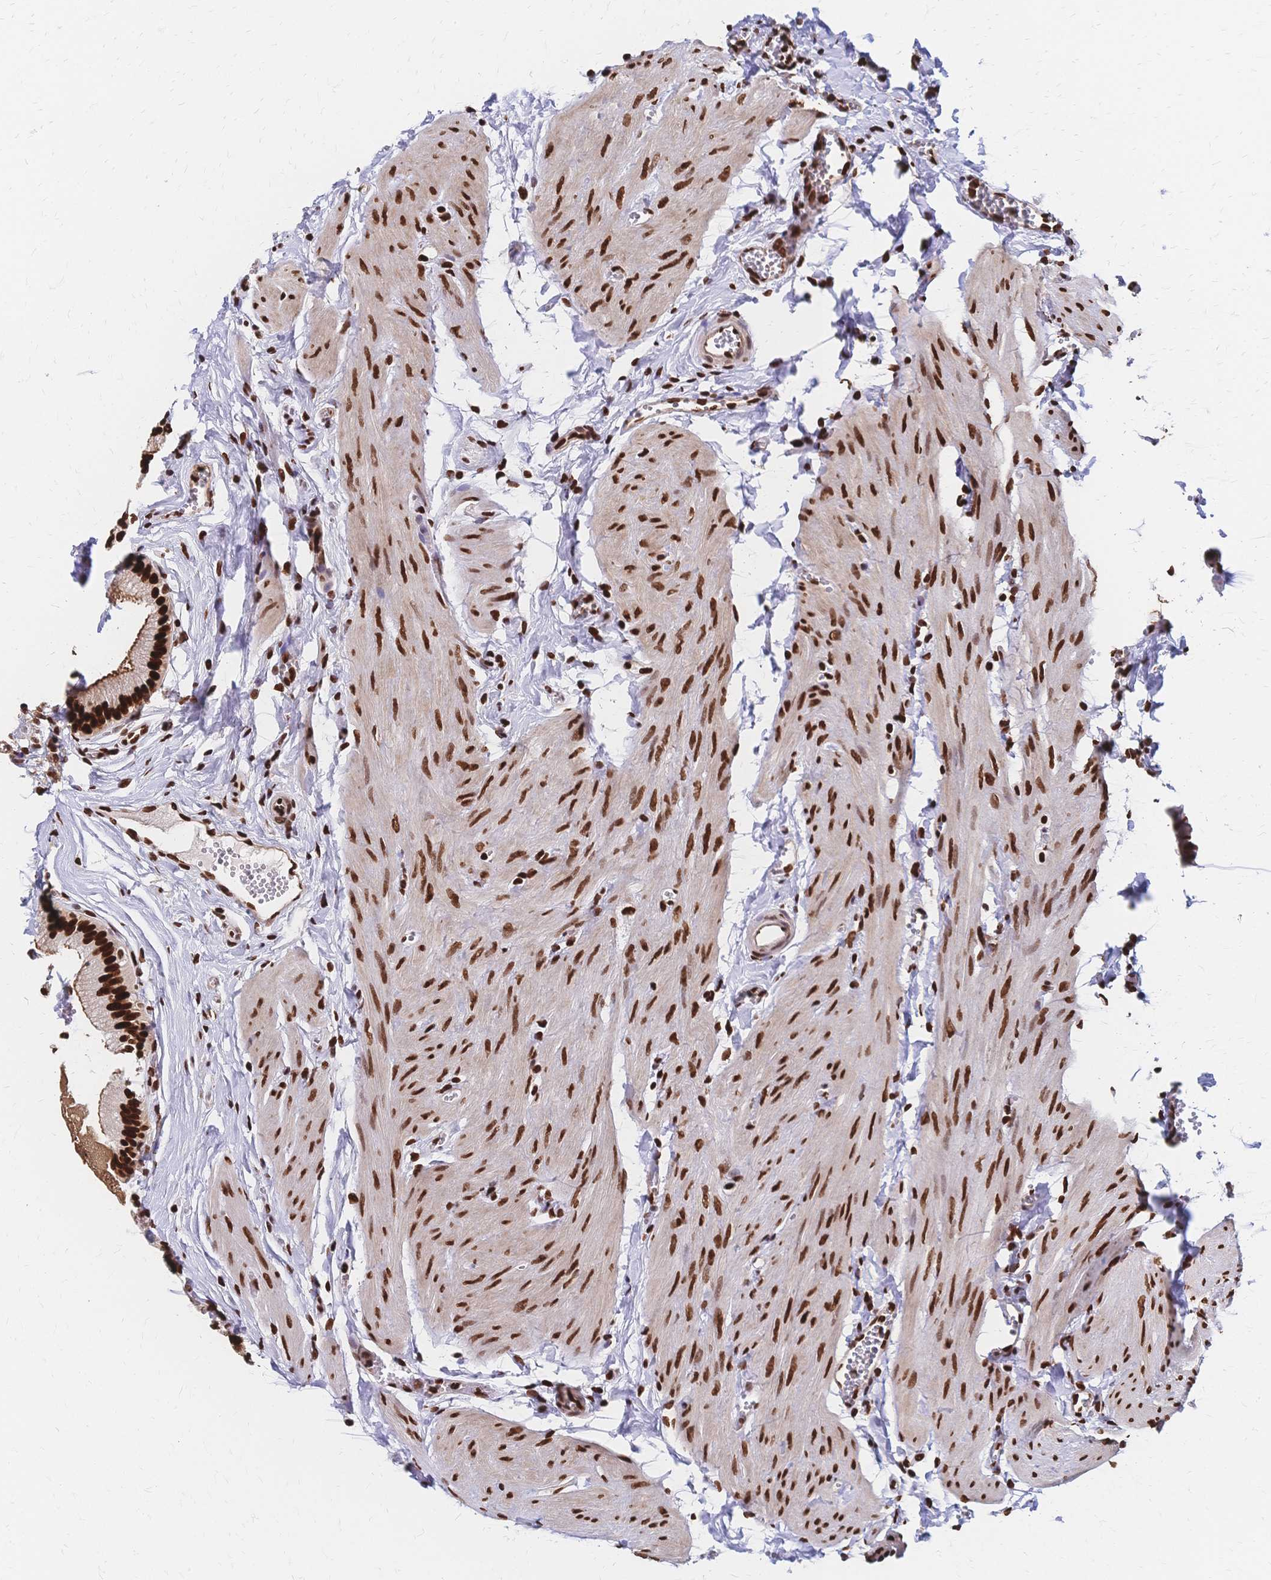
{"staining": {"intensity": "strong", "quantity": ">75%", "location": "cytoplasmic/membranous,nuclear"}, "tissue": "gallbladder", "cell_type": "Glandular cells", "image_type": "normal", "snomed": [{"axis": "morphology", "description": "Normal tissue, NOS"}, {"axis": "topography", "description": "Gallbladder"}, {"axis": "topography", "description": "Peripheral nerve tissue"}], "caption": "This is a histology image of immunohistochemistry staining of normal gallbladder, which shows strong staining in the cytoplasmic/membranous,nuclear of glandular cells.", "gene": "HDGF", "patient": {"sex": "male", "age": 17}}